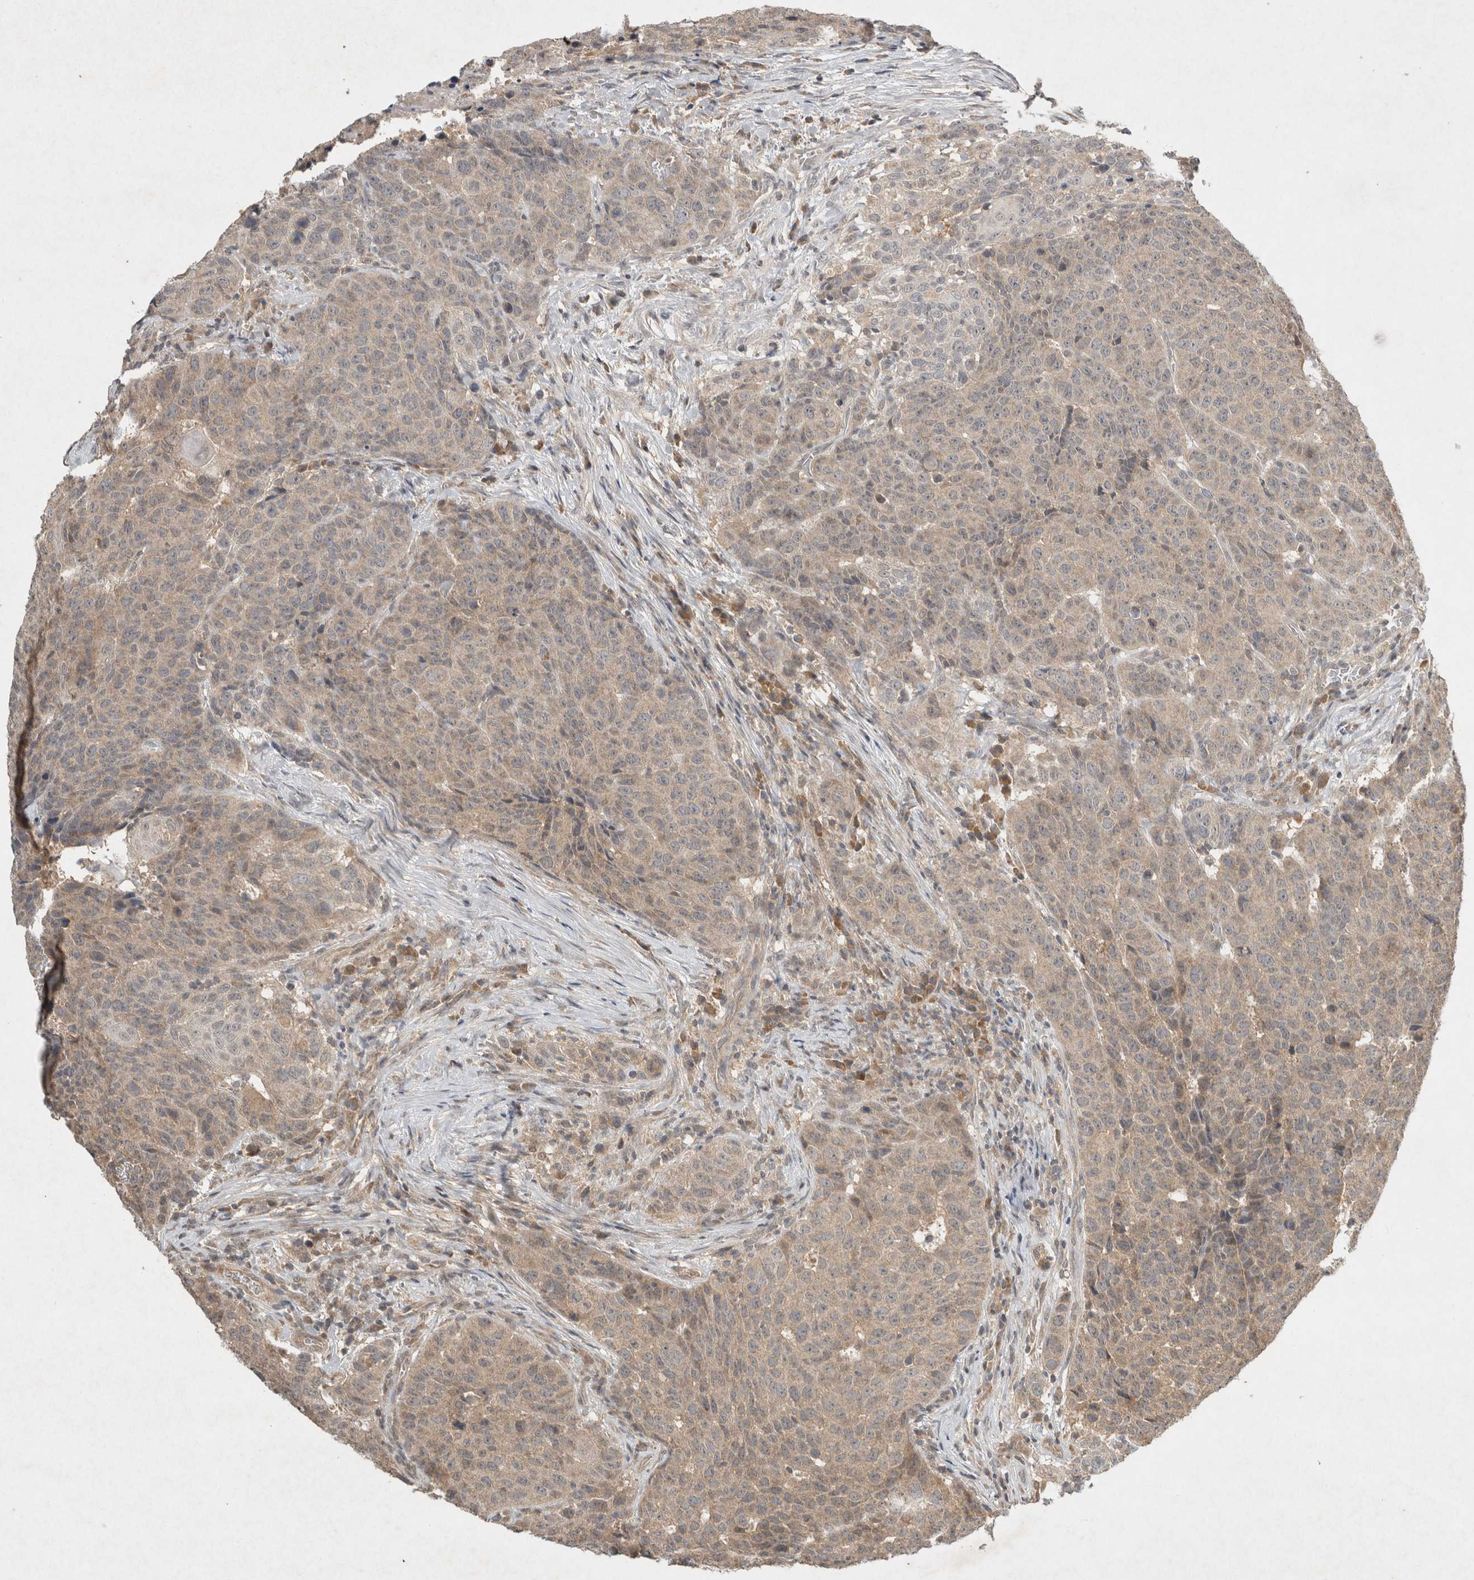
{"staining": {"intensity": "weak", "quantity": ">75%", "location": "cytoplasmic/membranous"}, "tissue": "head and neck cancer", "cell_type": "Tumor cells", "image_type": "cancer", "snomed": [{"axis": "morphology", "description": "Squamous cell carcinoma, NOS"}, {"axis": "topography", "description": "Head-Neck"}], "caption": "A low amount of weak cytoplasmic/membranous expression is seen in approximately >75% of tumor cells in squamous cell carcinoma (head and neck) tissue.", "gene": "LOXL2", "patient": {"sex": "male", "age": 66}}